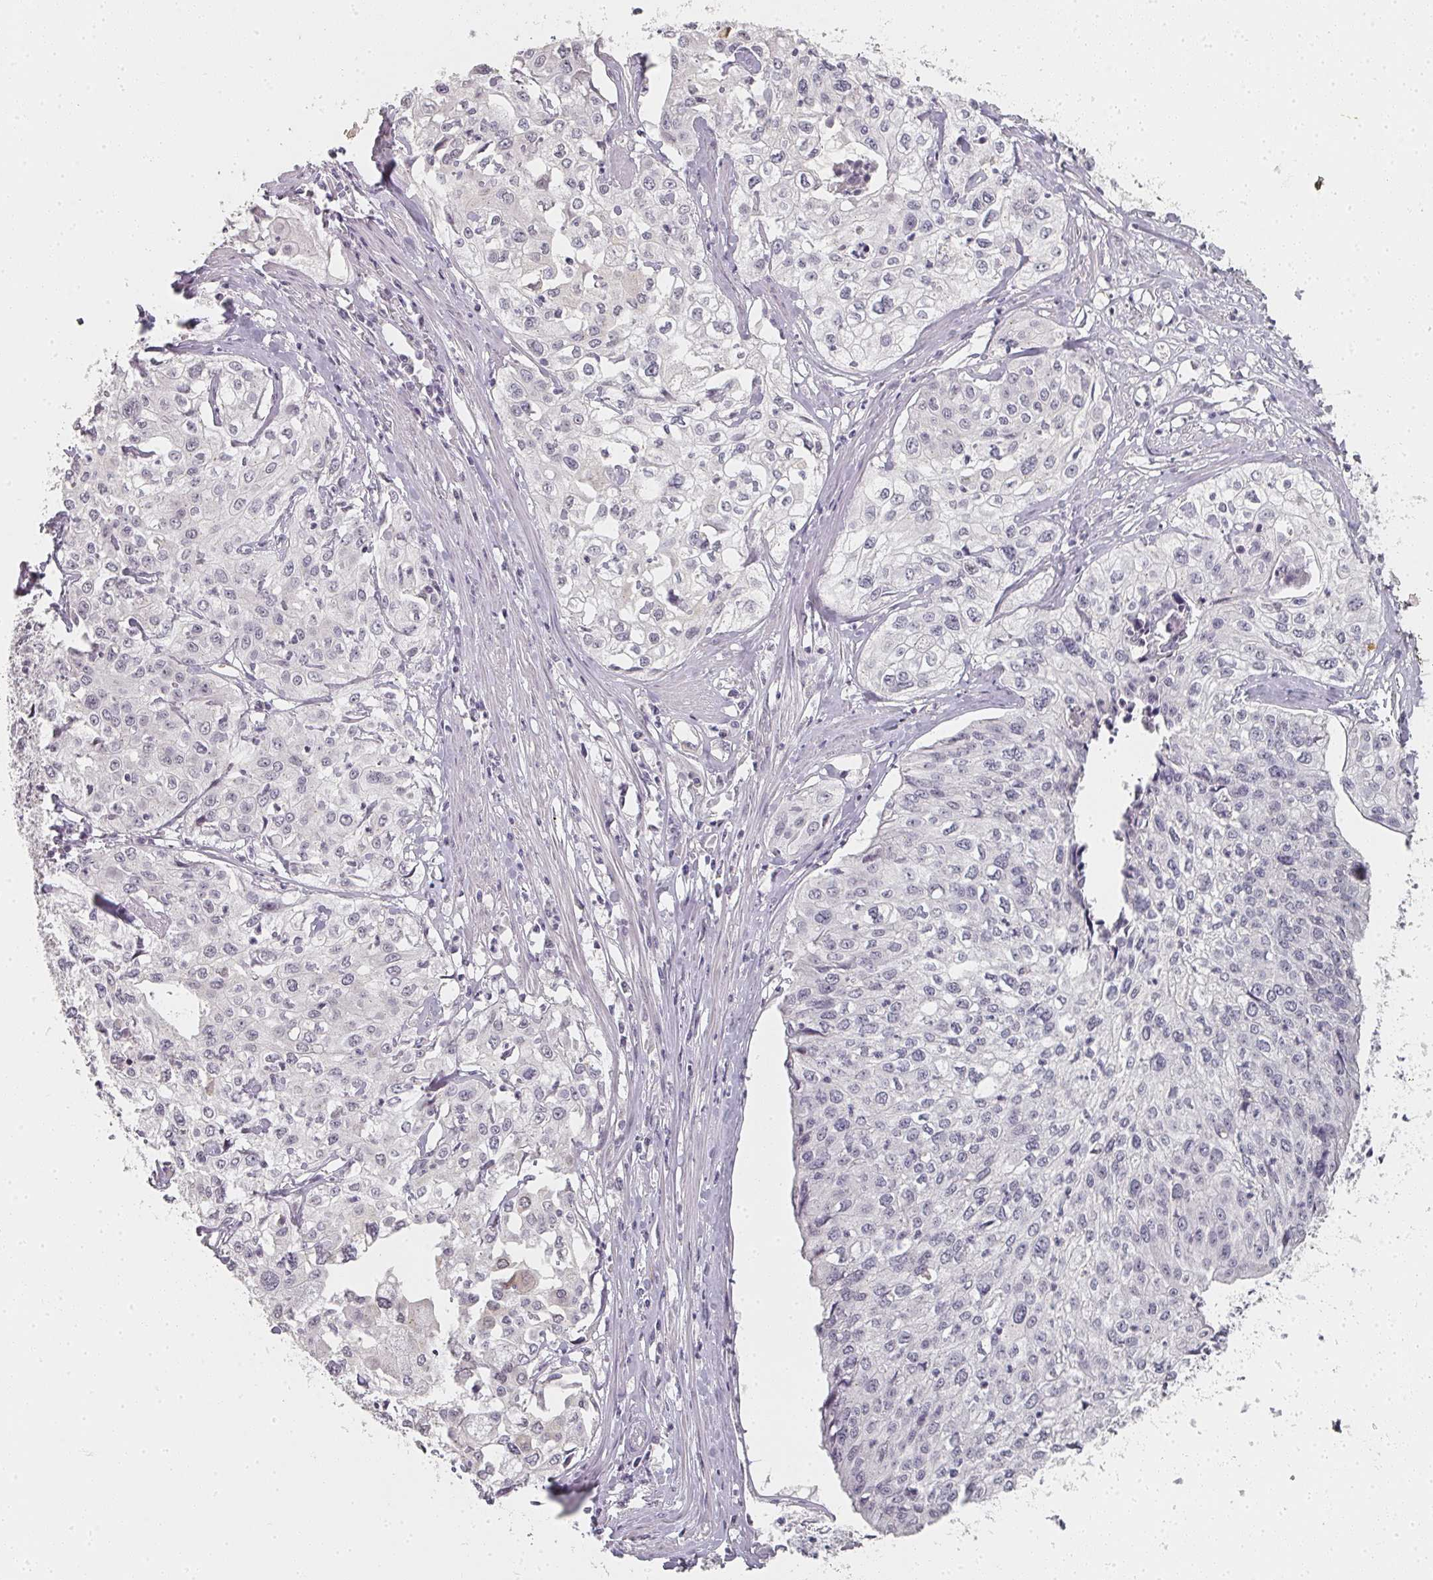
{"staining": {"intensity": "negative", "quantity": "none", "location": "none"}, "tissue": "cervical cancer", "cell_type": "Tumor cells", "image_type": "cancer", "snomed": [{"axis": "morphology", "description": "Squamous cell carcinoma, NOS"}, {"axis": "topography", "description": "Cervix"}], "caption": "This photomicrograph is of cervical cancer (squamous cell carcinoma) stained with immunohistochemistry (IHC) to label a protein in brown with the nuclei are counter-stained blue. There is no staining in tumor cells.", "gene": "SHISA2", "patient": {"sex": "female", "age": 31}}